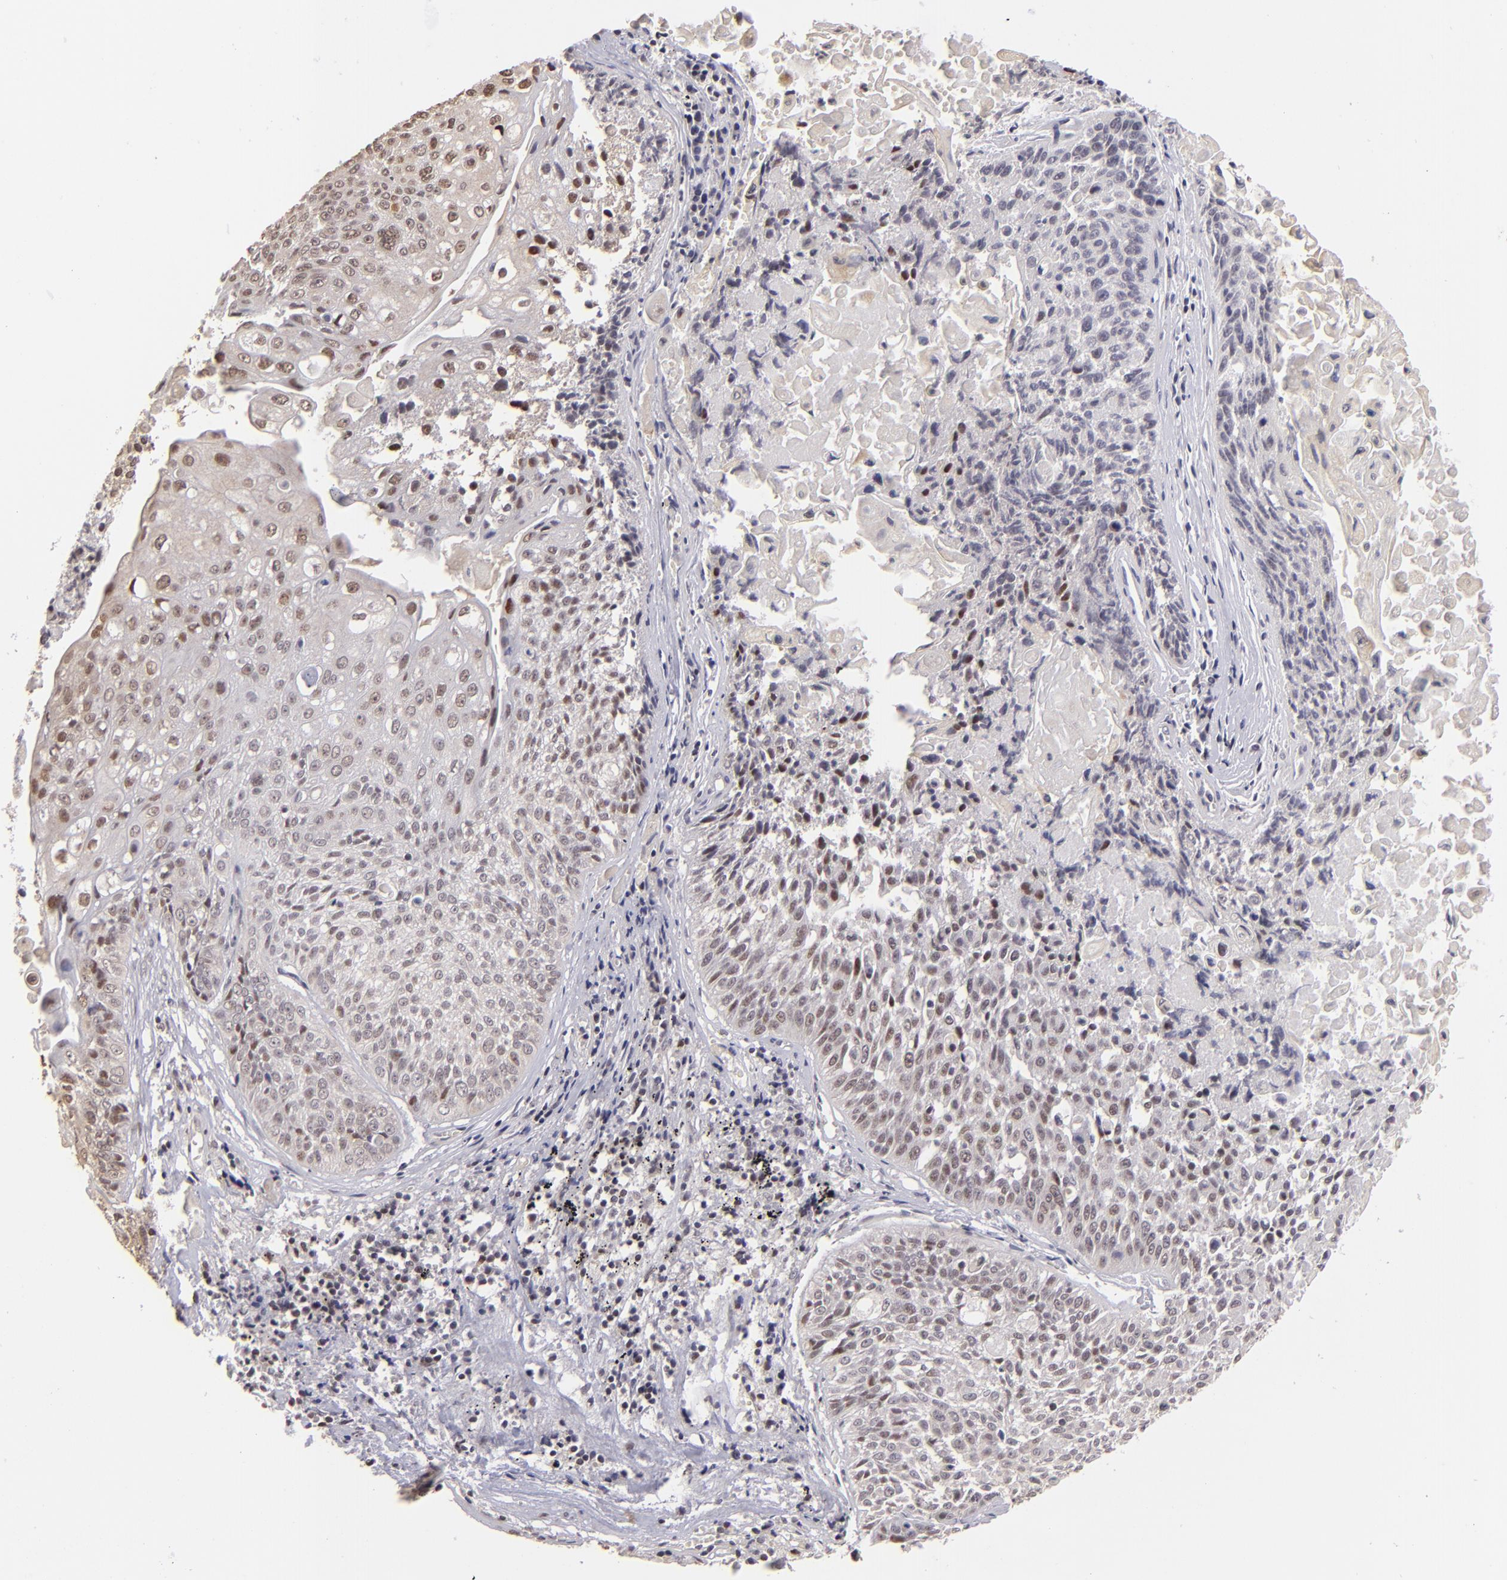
{"staining": {"intensity": "weak", "quantity": "<25%", "location": "nuclear"}, "tissue": "lung cancer", "cell_type": "Tumor cells", "image_type": "cancer", "snomed": [{"axis": "morphology", "description": "Adenocarcinoma, NOS"}, {"axis": "topography", "description": "Lung"}], "caption": "A photomicrograph of human lung adenocarcinoma is negative for staining in tumor cells.", "gene": "RARB", "patient": {"sex": "male", "age": 60}}